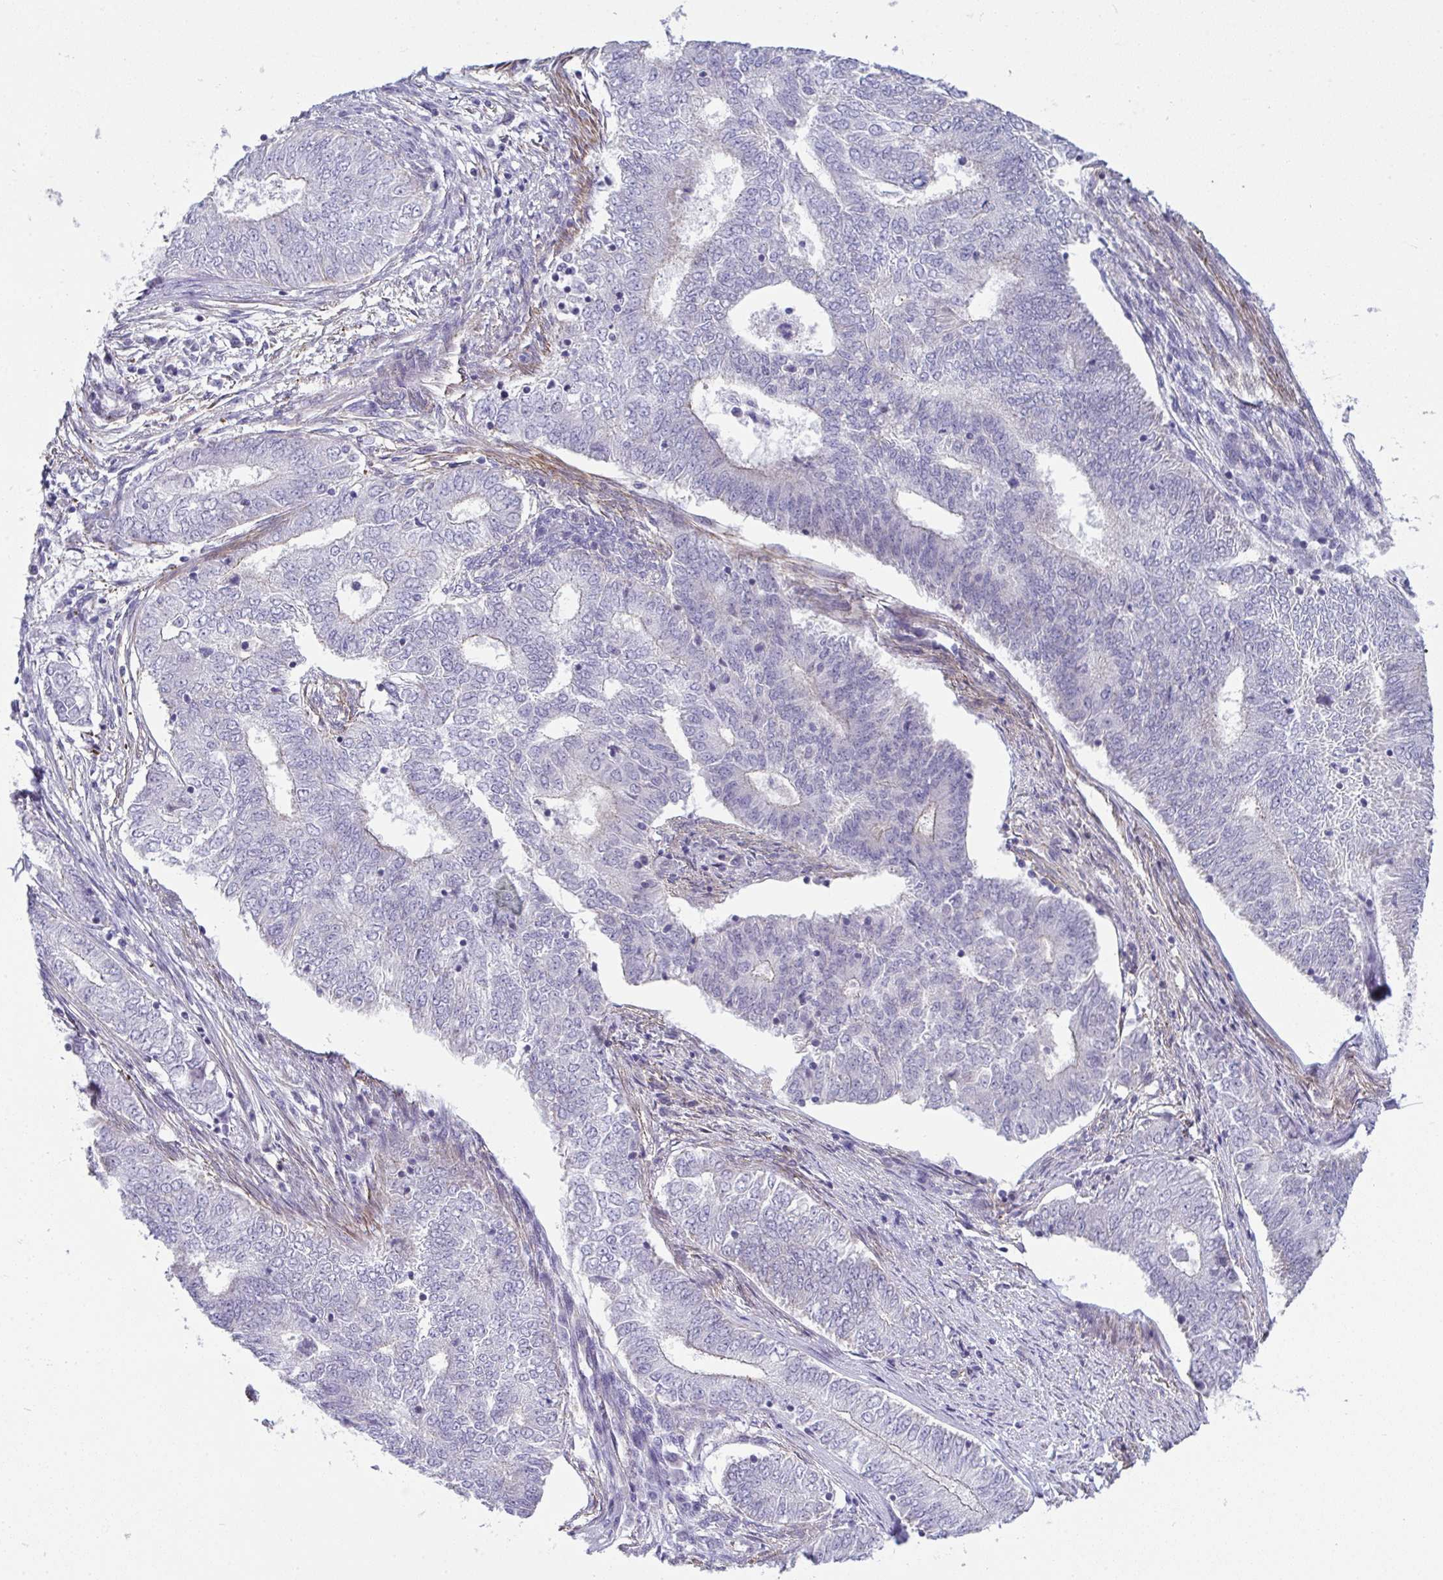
{"staining": {"intensity": "negative", "quantity": "none", "location": "none"}, "tissue": "endometrial cancer", "cell_type": "Tumor cells", "image_type": "cancer", "snomed": [{"axis": "morphology", "description": "Adenocarcinoma, NOS"}, {"axis": "topography", "description": "Endometrium"}], "caption": "Tumor cells show no significant protein positivity in endometrial cancer.", "gene": "MYL12A", "patient": {"sex": "female", "age": 62}}